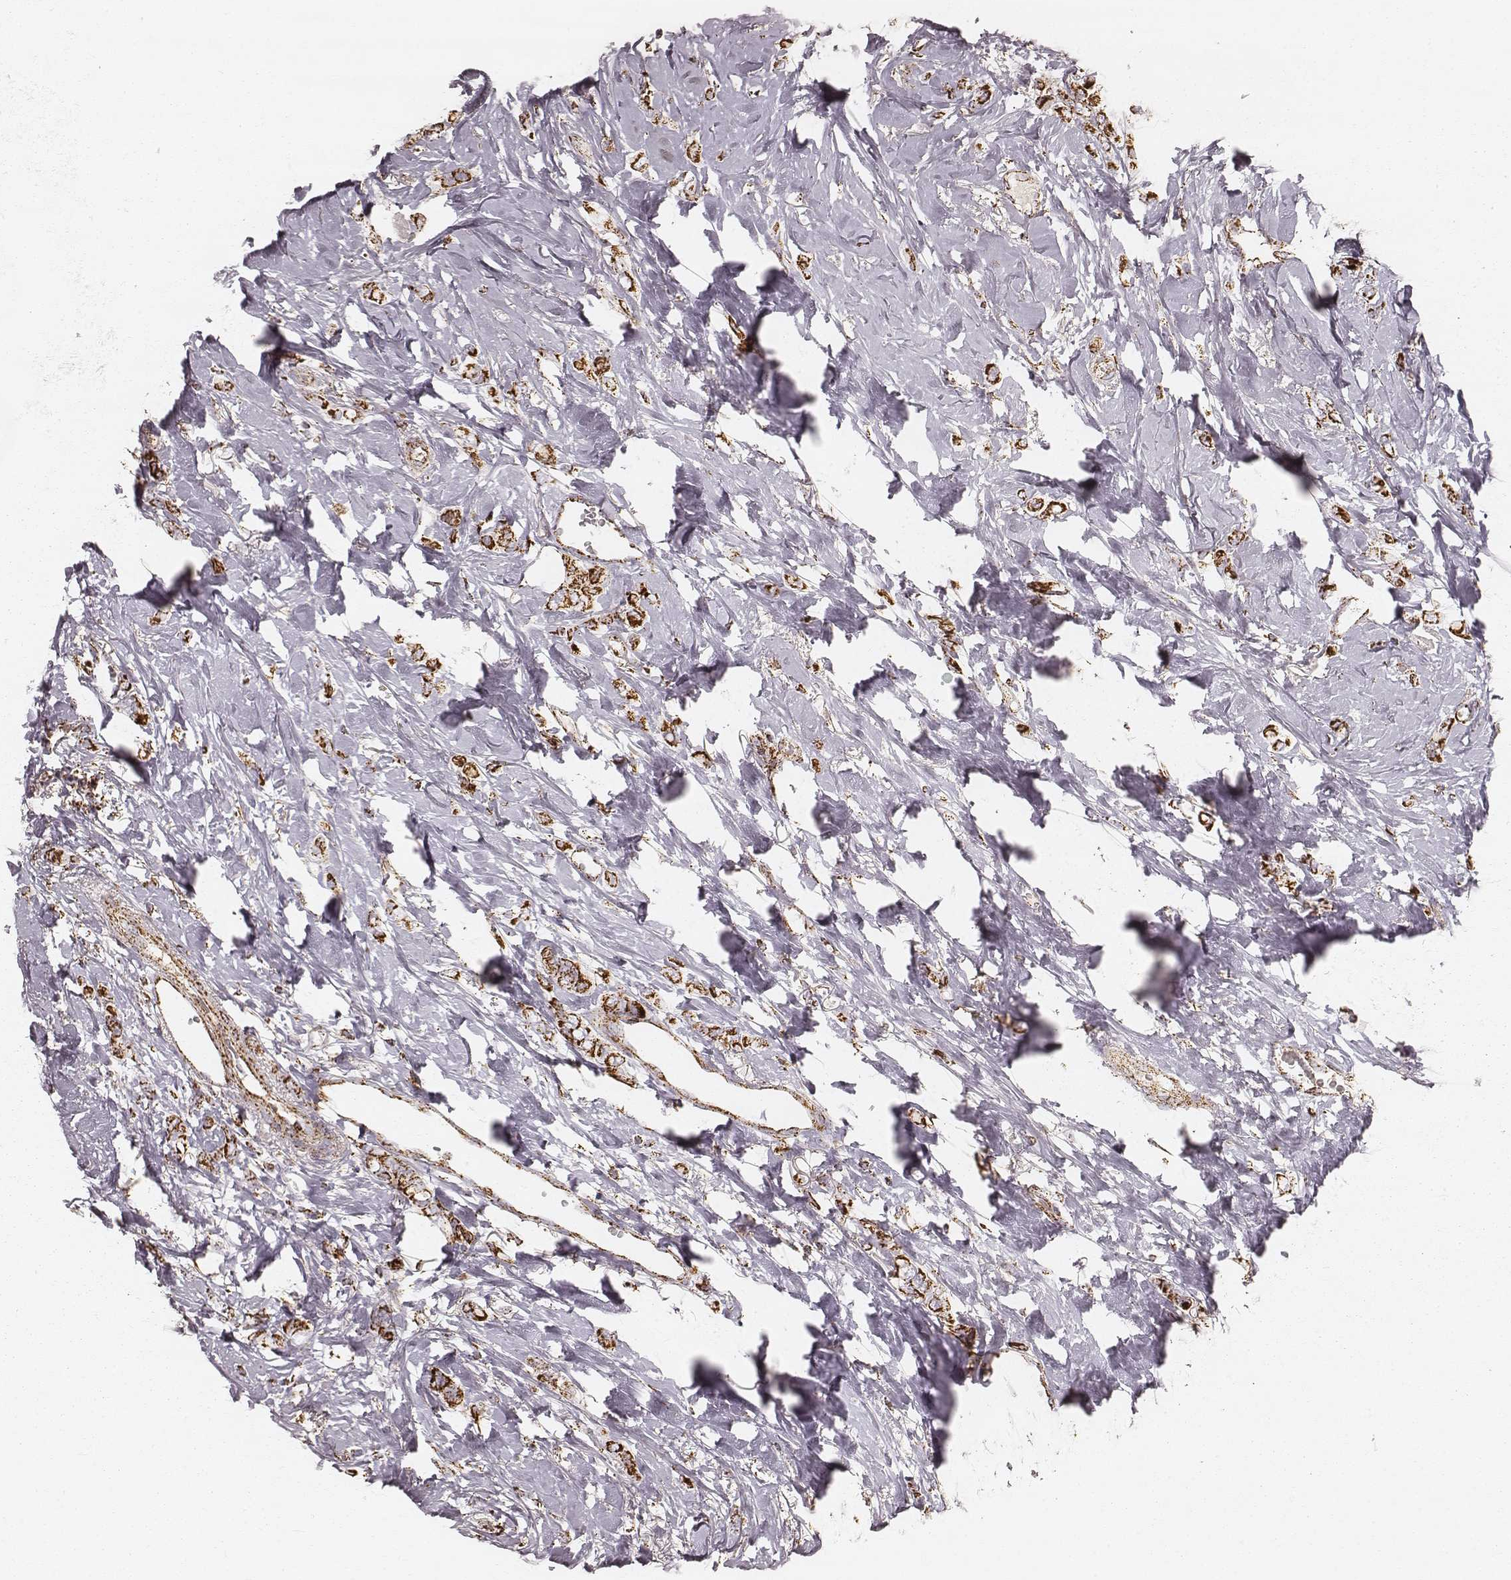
{"staining": {"intensity": "strong", "quantity": ">75%", "location": "cytoplasmic/membranous"}, "tissue": "breast cancer", "cell_type": "Tumor cells", "image_type": "cancer", "snomed": [{"axis": "morphology", "description": "Lobular carcinoma"}, {"axis": "topography", "description": "Breast"}], "caption": "A histopathology image of breast lobular carcinoma stained for a protein reveals strong cytoplasmic/membranous brown staining in tumor cells.", "gene": "CS", "patient": {"sex": "female", "age": 66}}